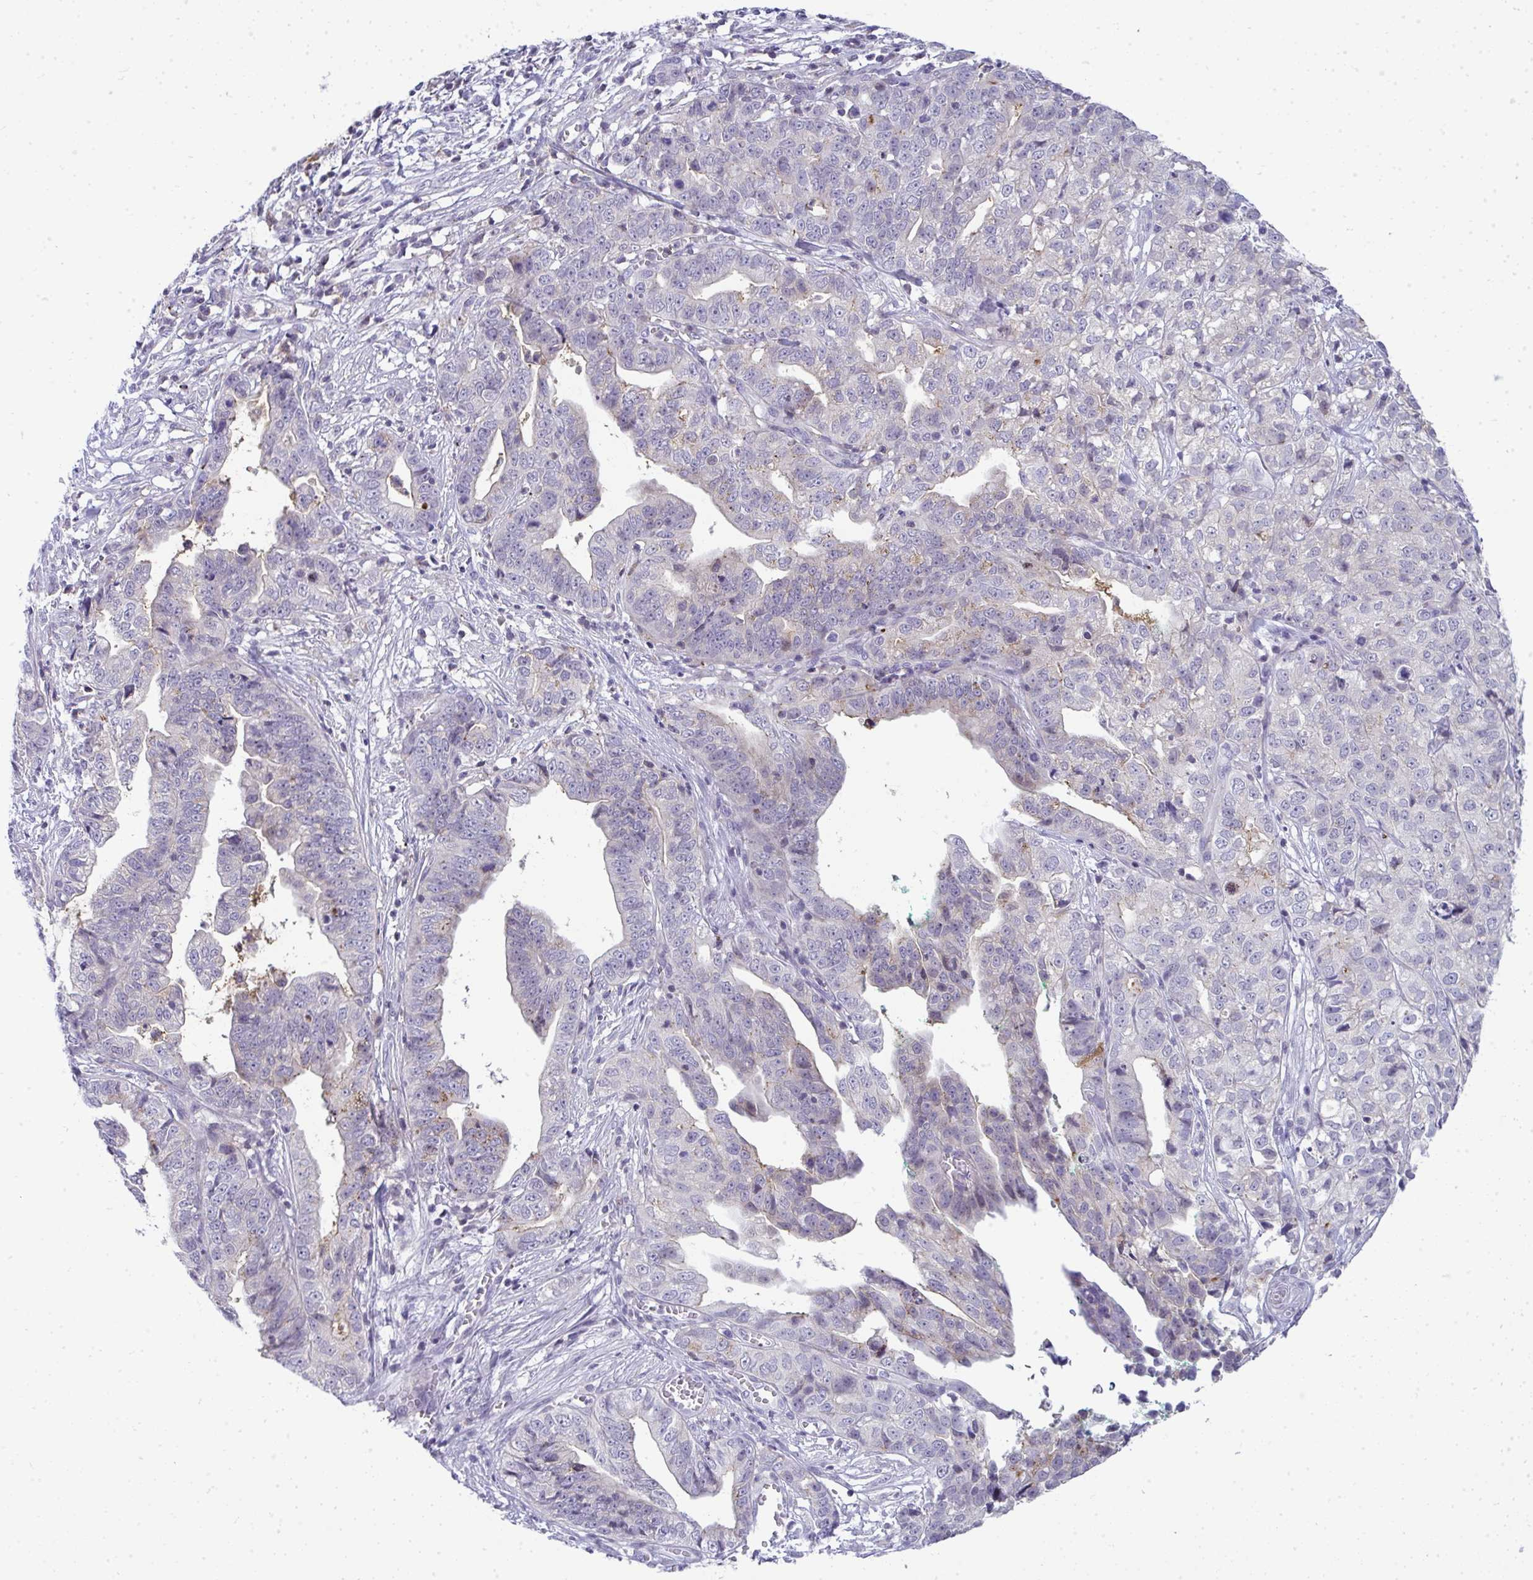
{"staining": {"intensity": "weak", "quantity": "<25%", "location": "cytoplasmic/membranous"}, "tissue": "stomach cancer", "cell_type": "Tumor cells", "image_type": "cancer", "snomed": [{"axis": "morphology", "description": "Adenocarcinoma, NOS"}, {"axis": "topography", "description": "Stomach, upper"}], "caption": "Adenocarcinoma (stomach) was stained to show a protein in brown. There is no significant expression in tumor cells.", "gene": "VPS4B", "patient": {"sex": "female", "age": 67}}